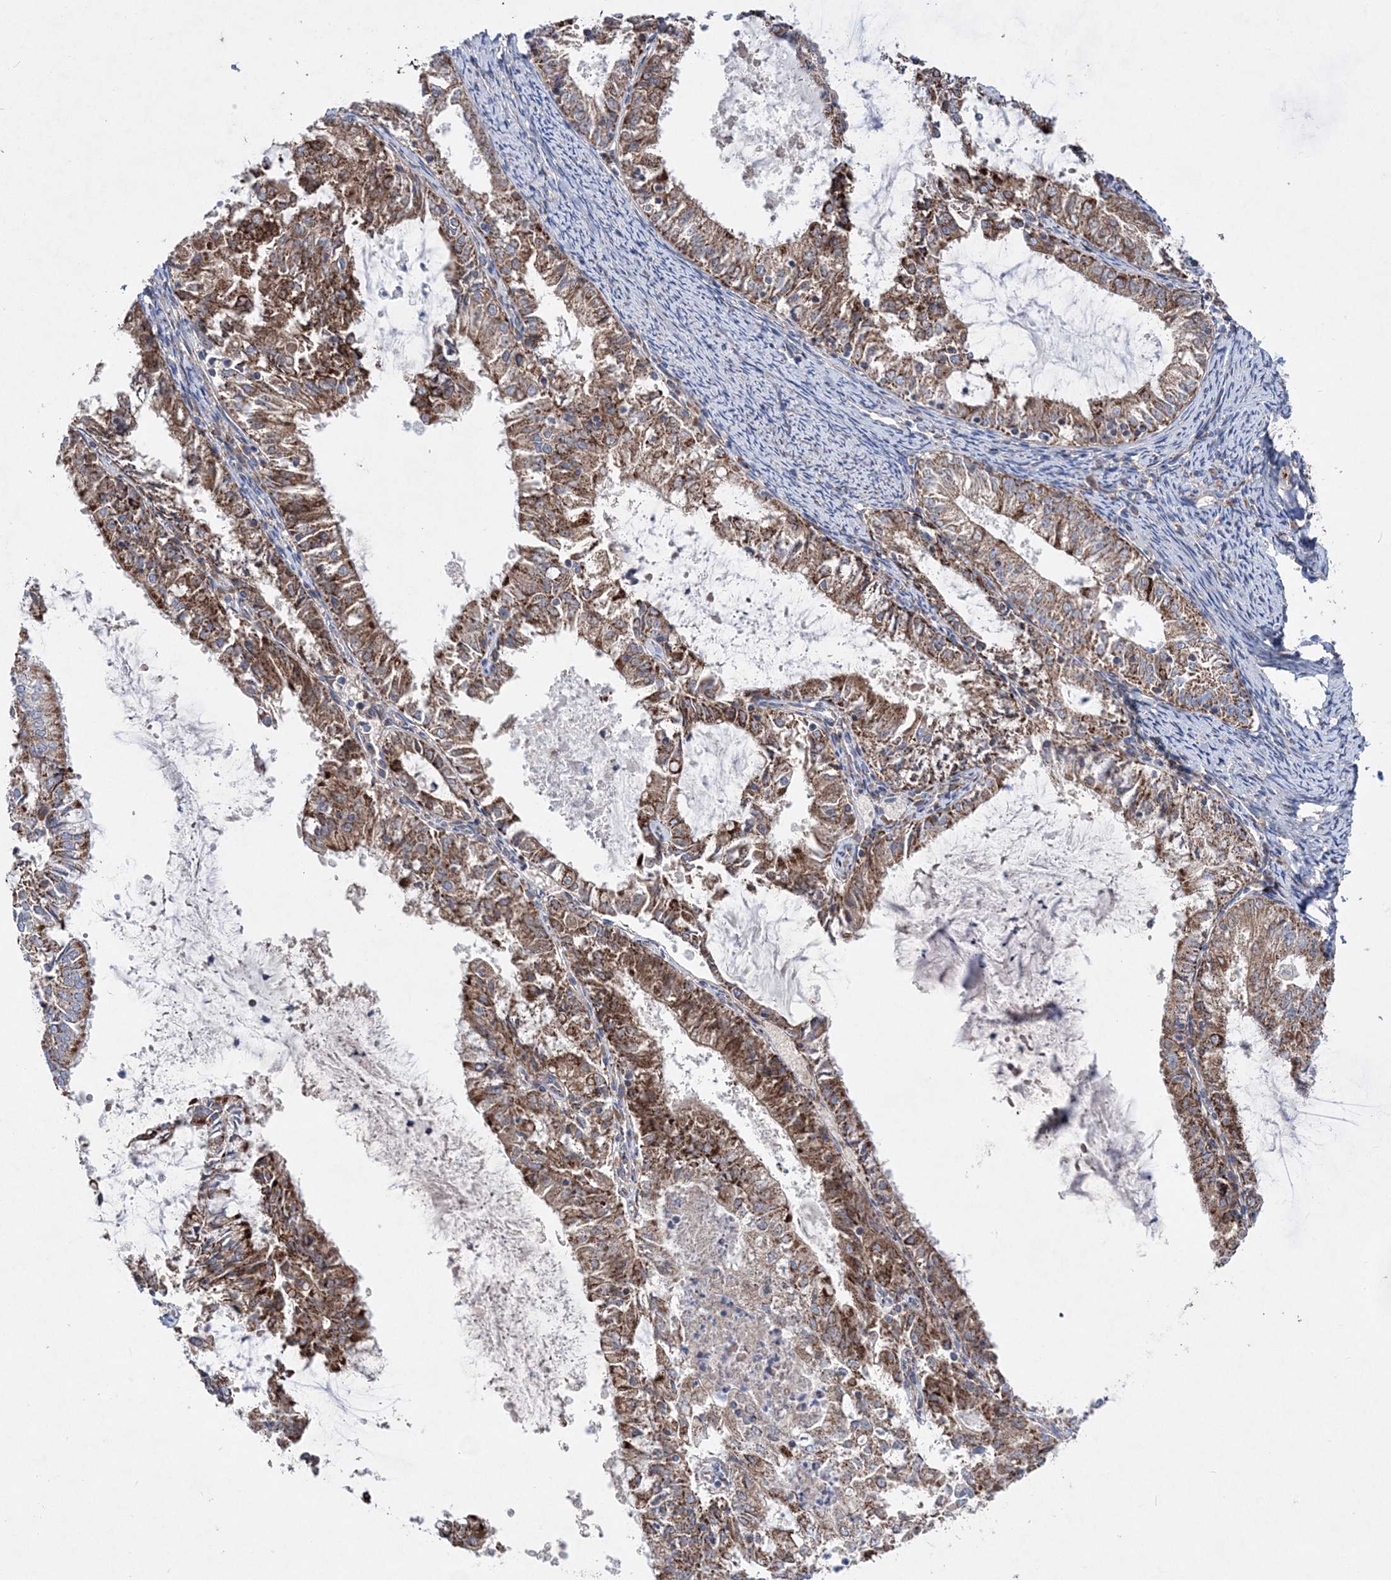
{"staining": {"intensity": "moderate", "quantity": ">75%", "location": "cytoplasmic/membranous"}, "tissue": "endometrial cancer", "cell_type": "Tumor cells", "image_type": "cancer", "snomed": [{"axis": "morphology", "description": "Adenocarcinoma, NOS"}, {"axis": "topography", "description": "Endometrium"}], "caption": "IHC (DAB) staining of adenocarcinoma (endometrial) reveals moderate cytoplasmic/membranous protein positivity in about >75% of tumor cells.", "gene": "NGLY1", "patient": {"sex": "female", "age": 57}}